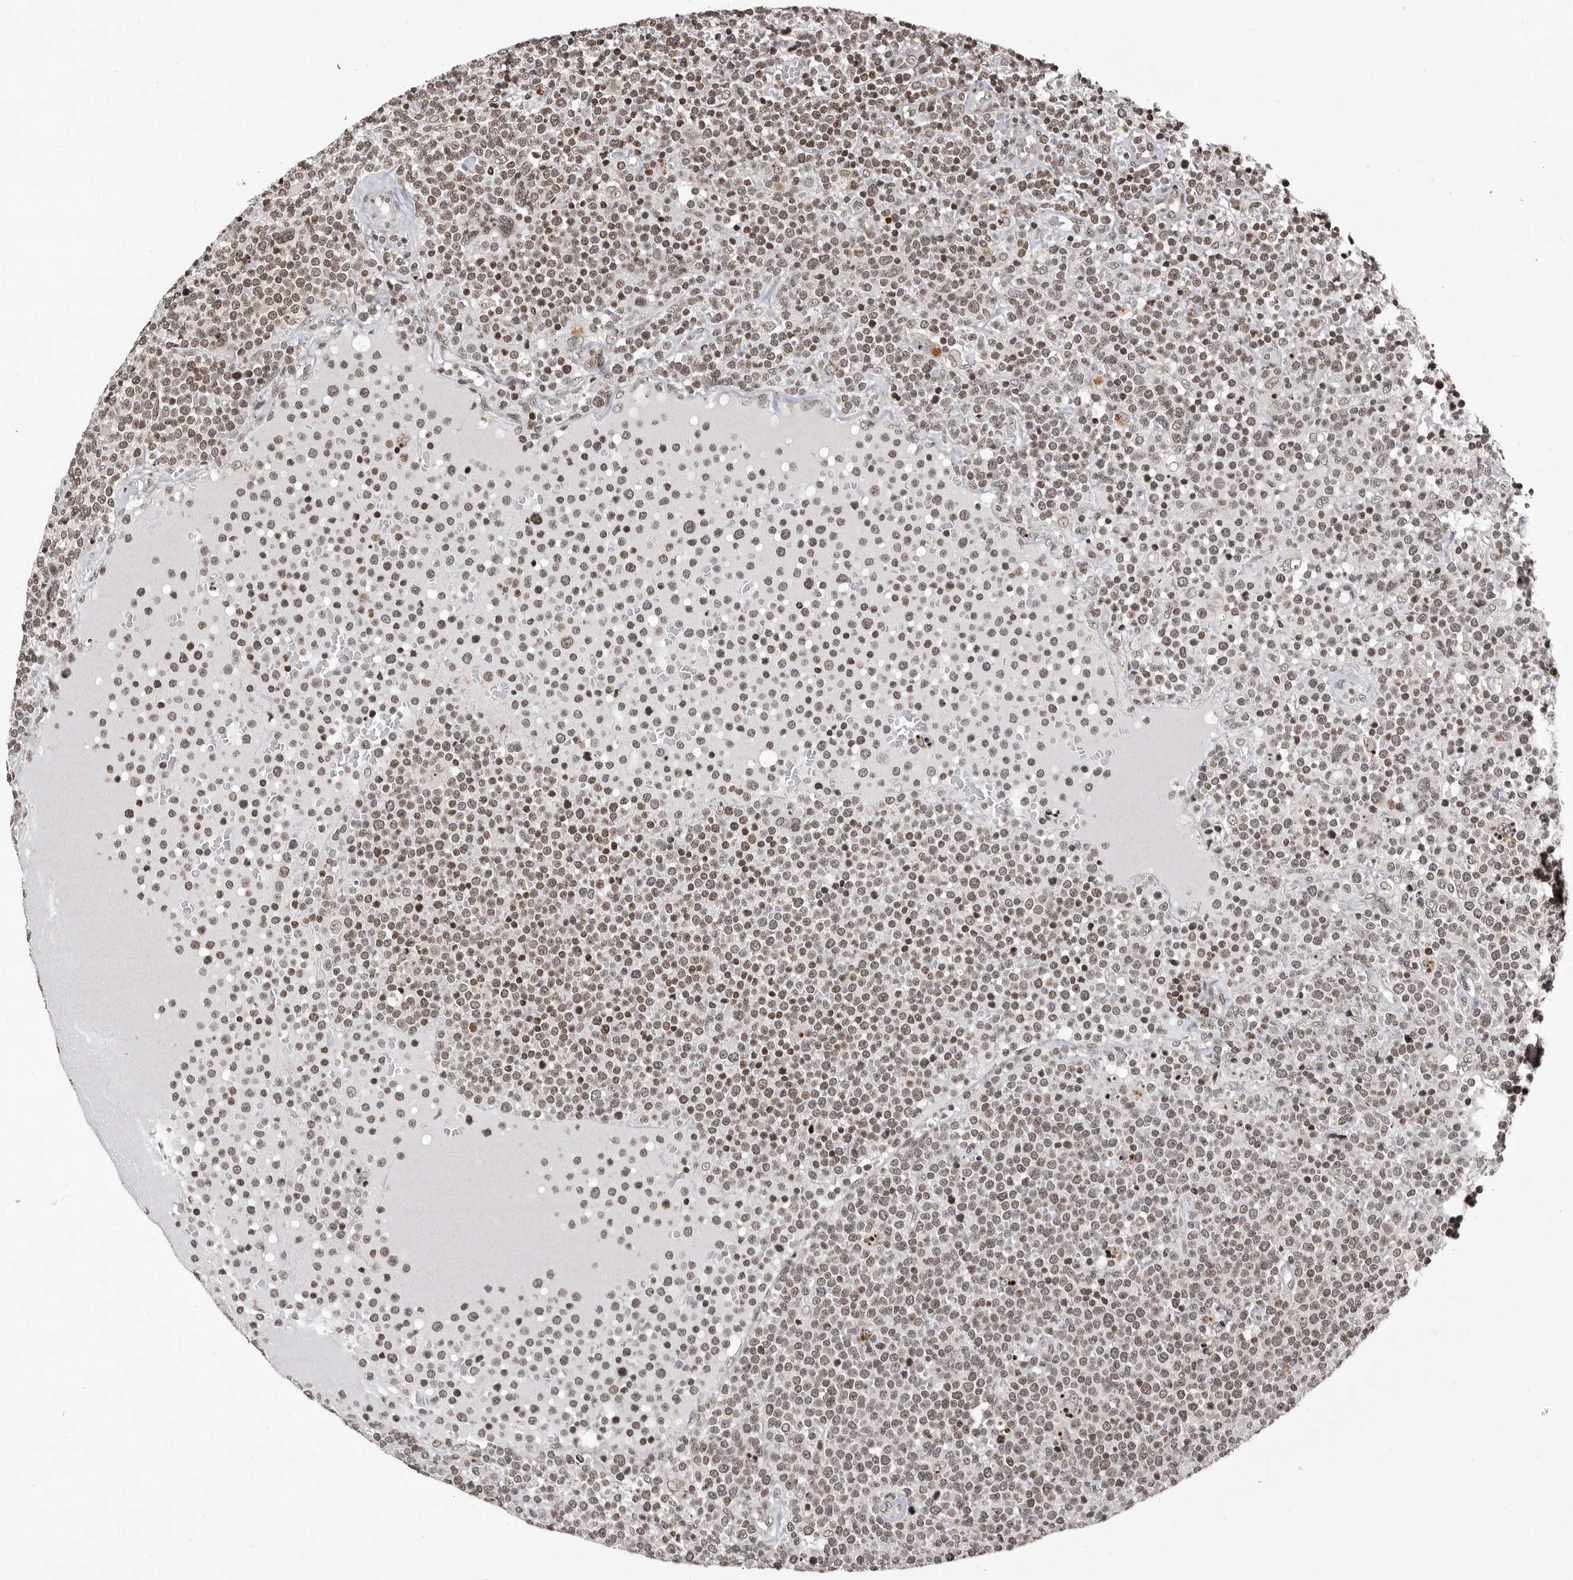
{"staining": {"intensity": "weak", "quantity": "25%-75%", "location": "nuclear"}, "tissue": "lymphoma", "cell_type": "Tumor cells", "image_type": "cancer", "snomed": [{"axis": "morphology", "description": "Malignant lymphoma, non-Hodgkin's type, High grade"}, {"axis": "topography", "description": "Lymph node"}], "caption": "Weak nuclear expression for a protein is seen in approximately 25%-75% of tumor cells of lymphoma using IHC.", "gene": "THUMPD1", "patient": {"sex": "male", "age": 61}}